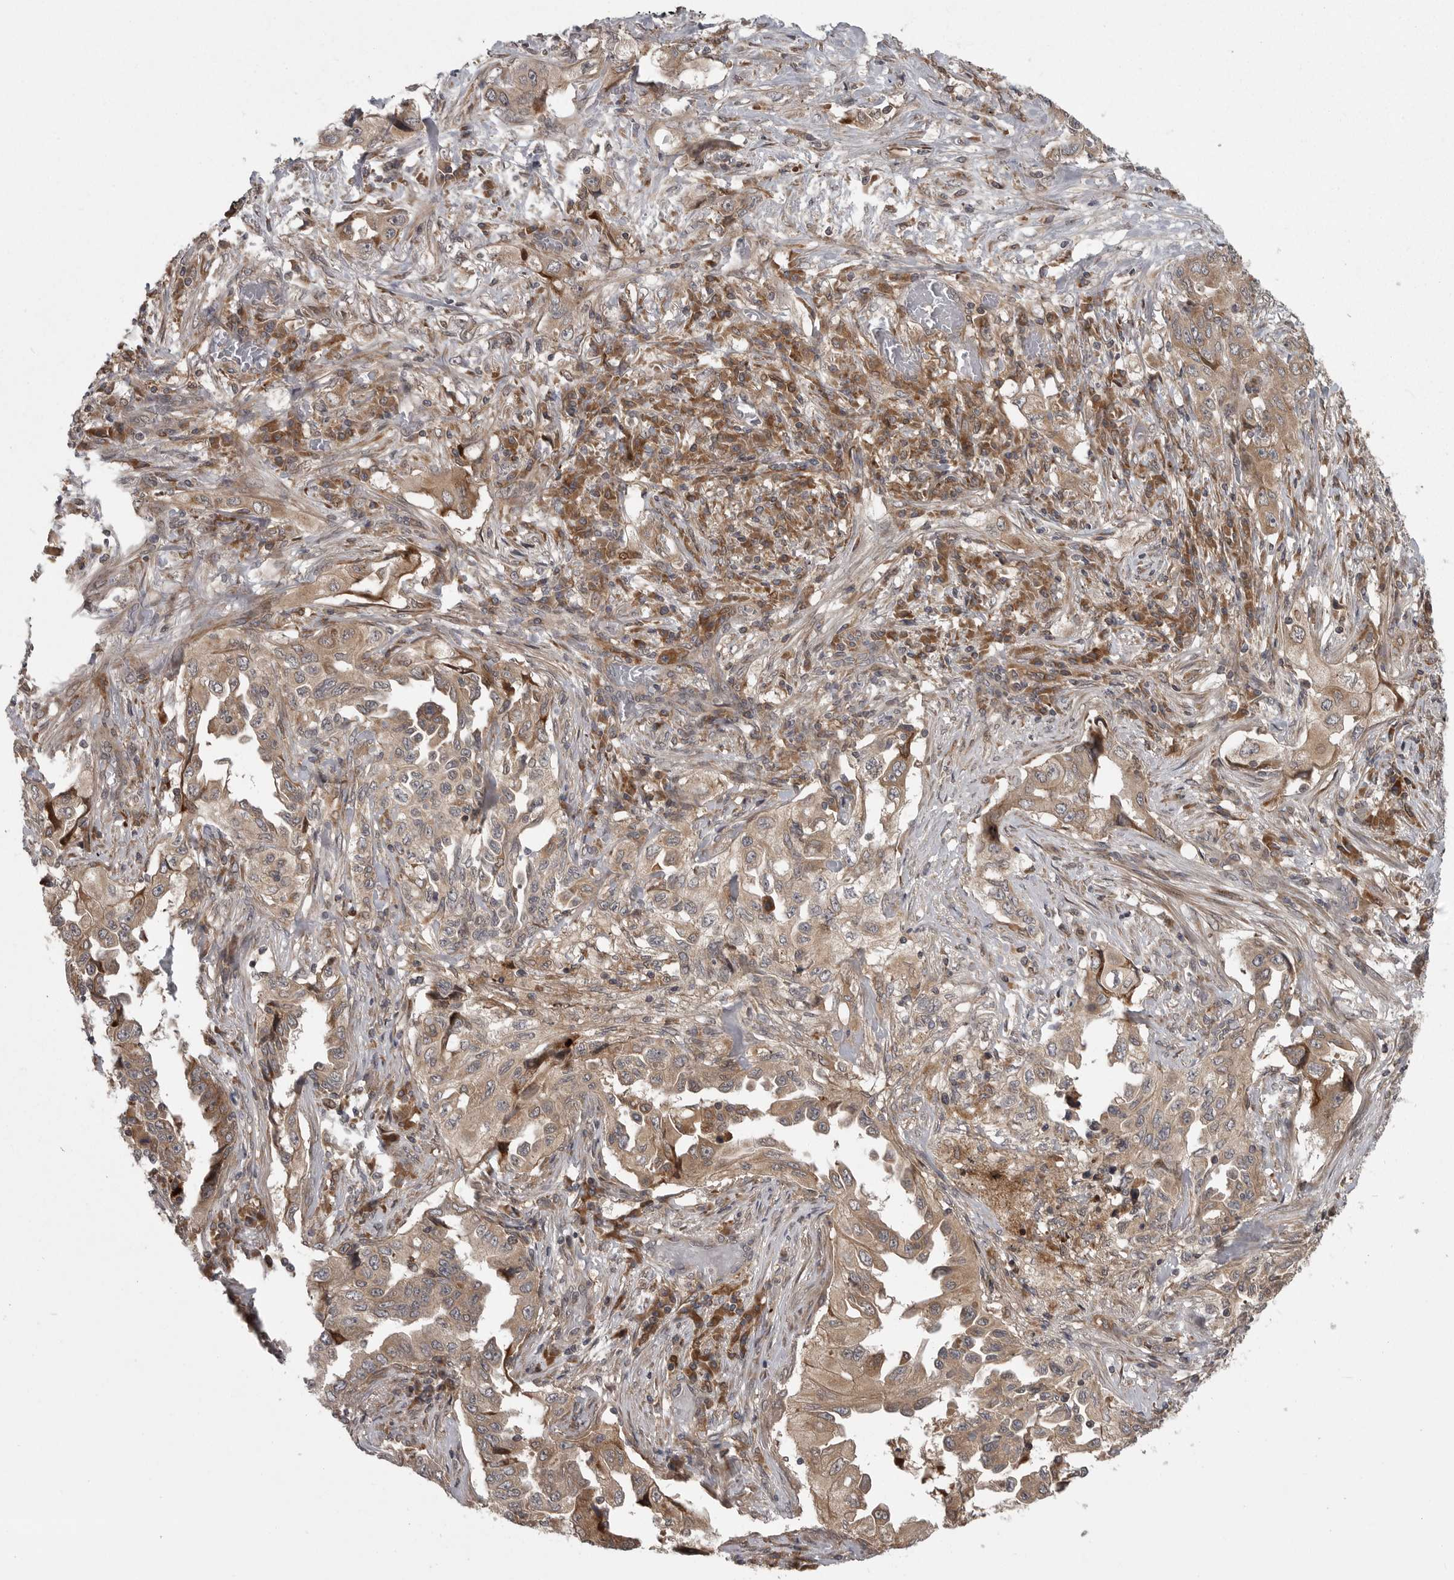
{"staining": {"intensity": "moderate", "quantity": "25%-75%", "location": "cytoplasmic/membranous"}, "tissue": "lung cancer", "cell_type": "Tumor cells", "image_type": "cancer", "snomed": [{"axis": "morphology", "description": "Adenocarcinoma, NOS"}, {"axis": "topography", "description": "Lung"}], "caption": "IHC (DAB) staining of human lung cancer shows moderate cytoplasmic/membranous protein positivity in approximately 25%-75% of tumor cells.", "gene": "GPR31", "patient": {"sex": "female", "age": 51}}